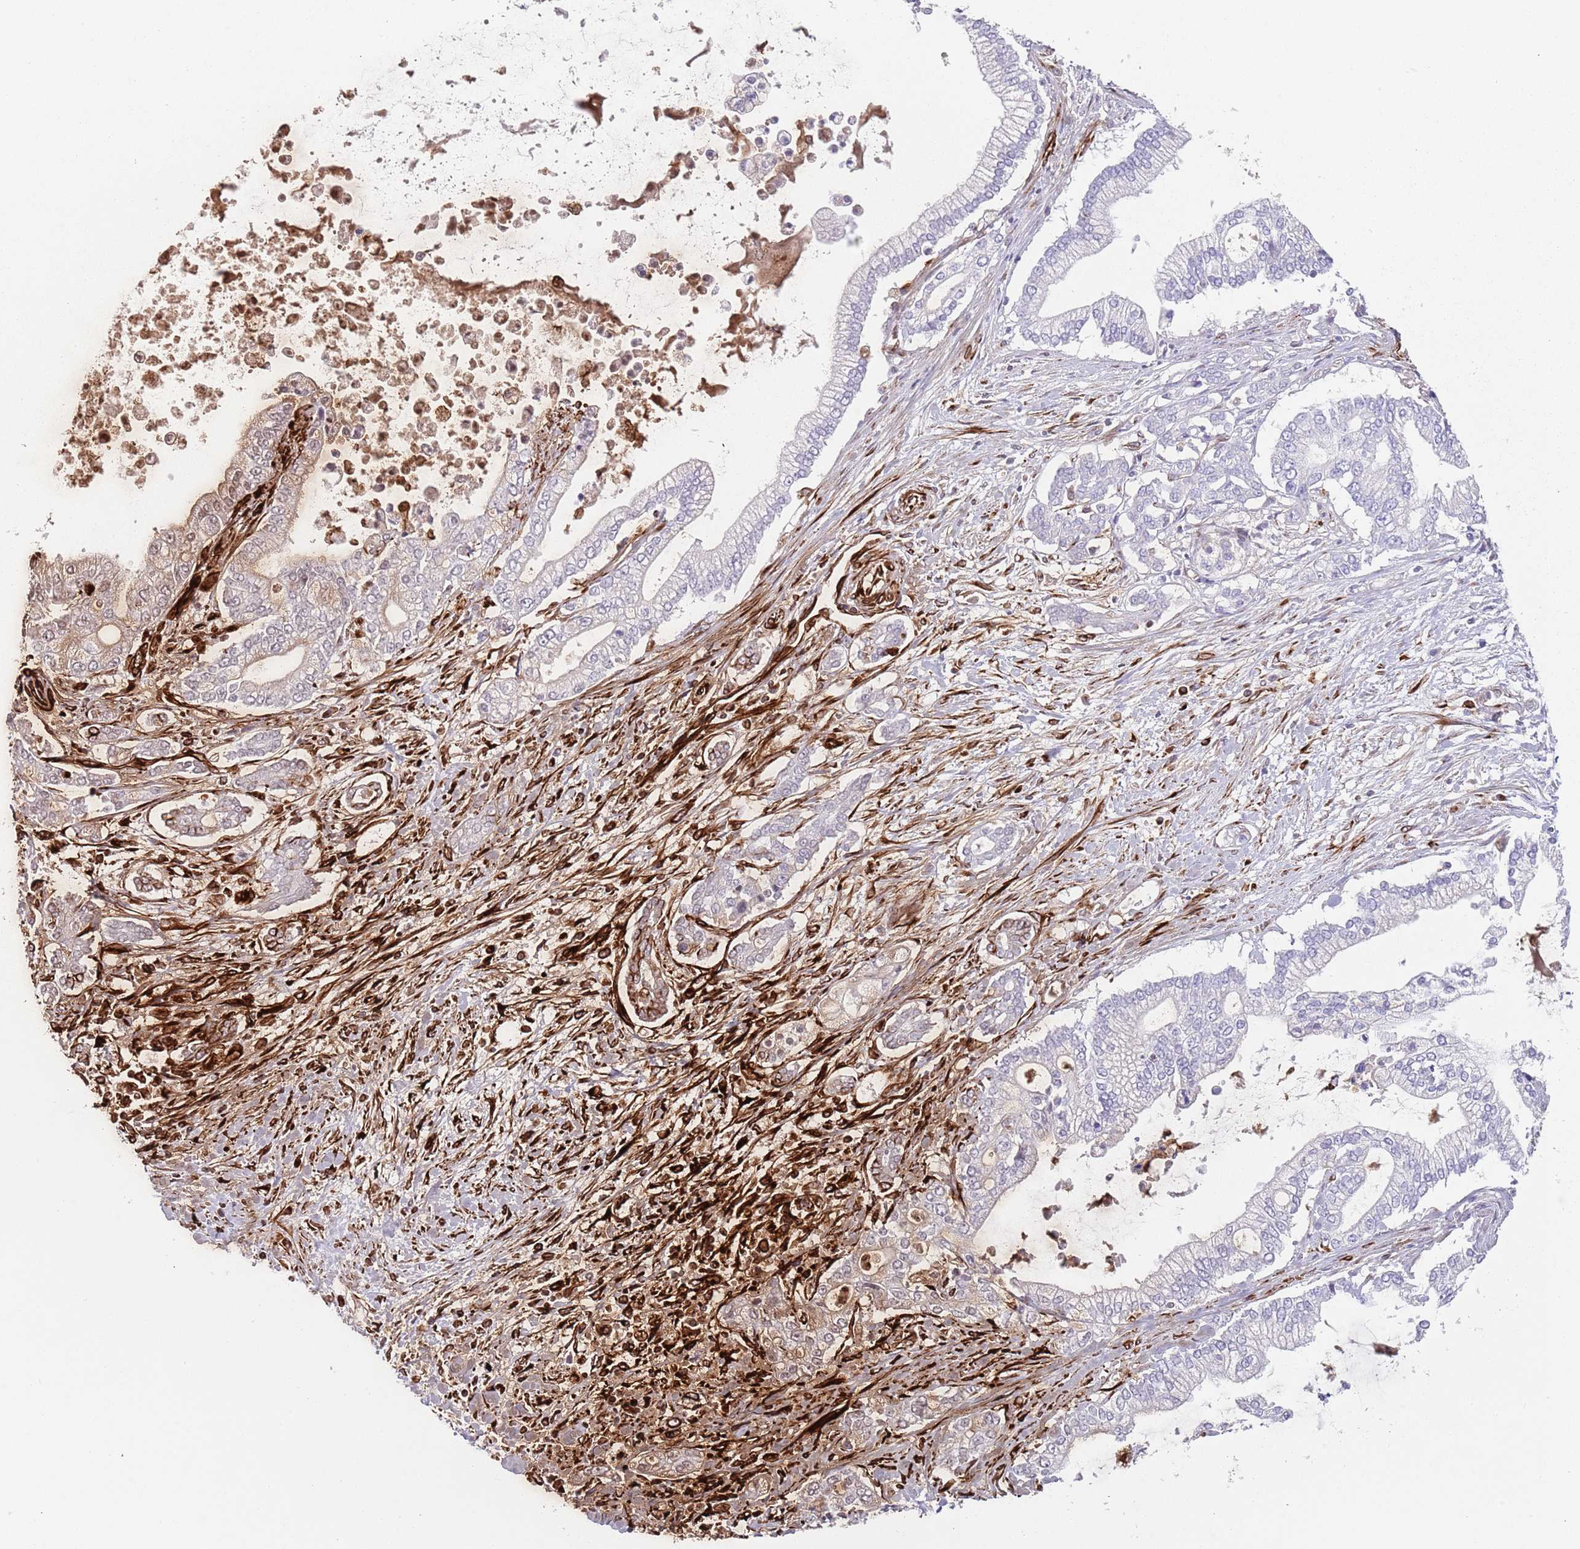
{"staining": {"intensity": "weak", "quantity": "<25%", "location": "cytoplasmic/membranous"}, "tissue": "pancreatic cancer", "cell_type": "Tumor cells", "image_type": "cancer", "snomed": [{"axis": "morphology", "description": "Adenocarcinoma, NOS"}, {"axis": "topography", "description": "Pancreas"}], "caption": "This is an immunohistochemistry image of pancreatic cancer. There is no staining in tumor cells.", "gene": "TMEM251", "patient": {"sex": "male", "age": 69}}